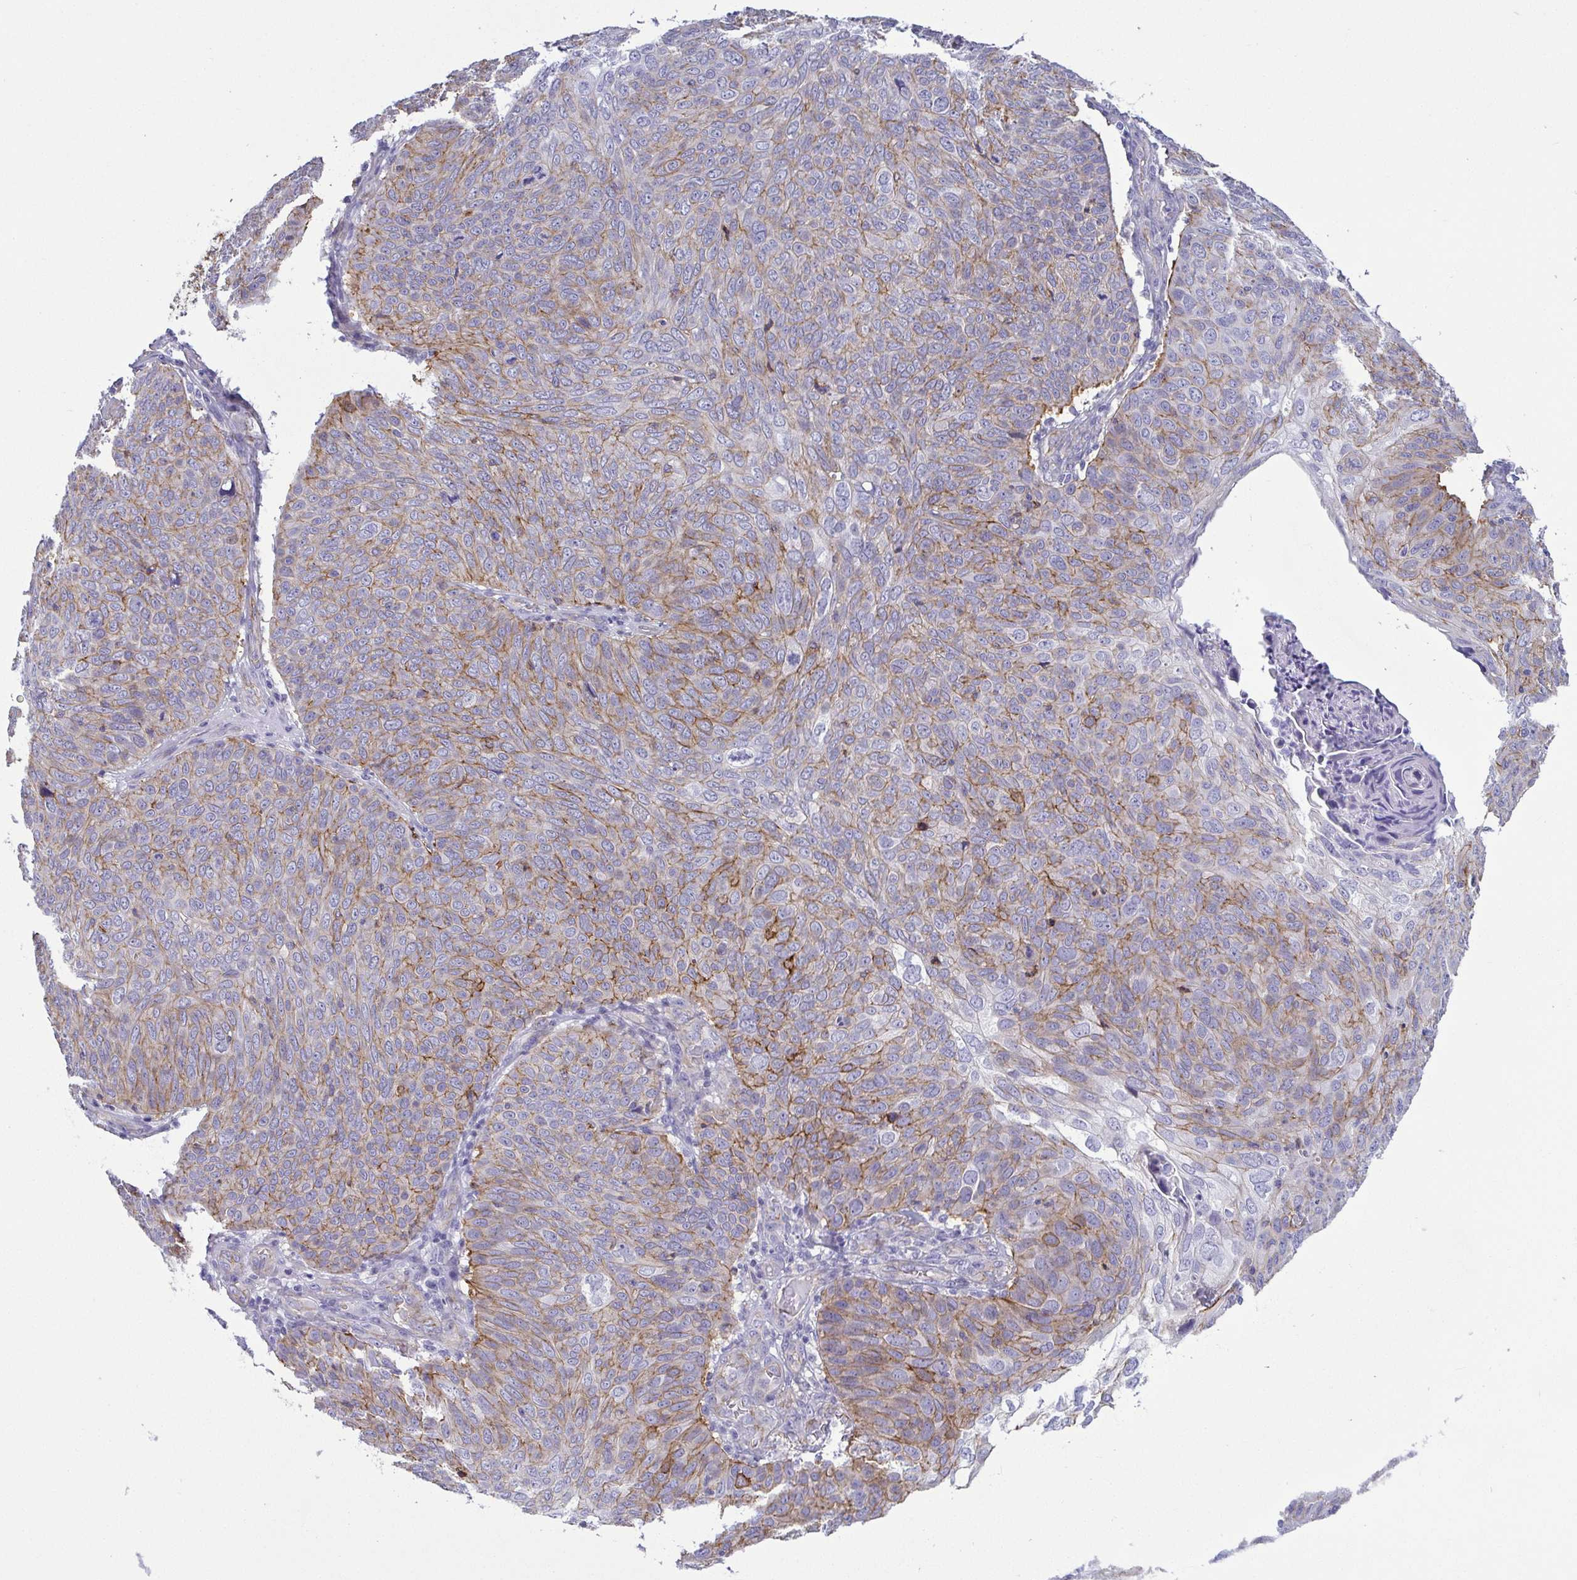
{"staining": {"intensity": "weak", "quantity": "25%-75%", "location": "cytoplasmic/membranous"}, "tissue": "skin cancer", "cell_type": "Tumor cells", "image_type": "cancer", "snomed": [{"axis": "morphology", "description": "Squamous cell carcinoma, NOS"}, {"axis": "topography", "description": "Skin"}], "caption": "Human skin cancer (squamous cell carcinoma) stained with a protein marker exhibits weak staining in tumor cells.", "gene": "LIMA1", "patient": {"sex": "male", "age": 87}}